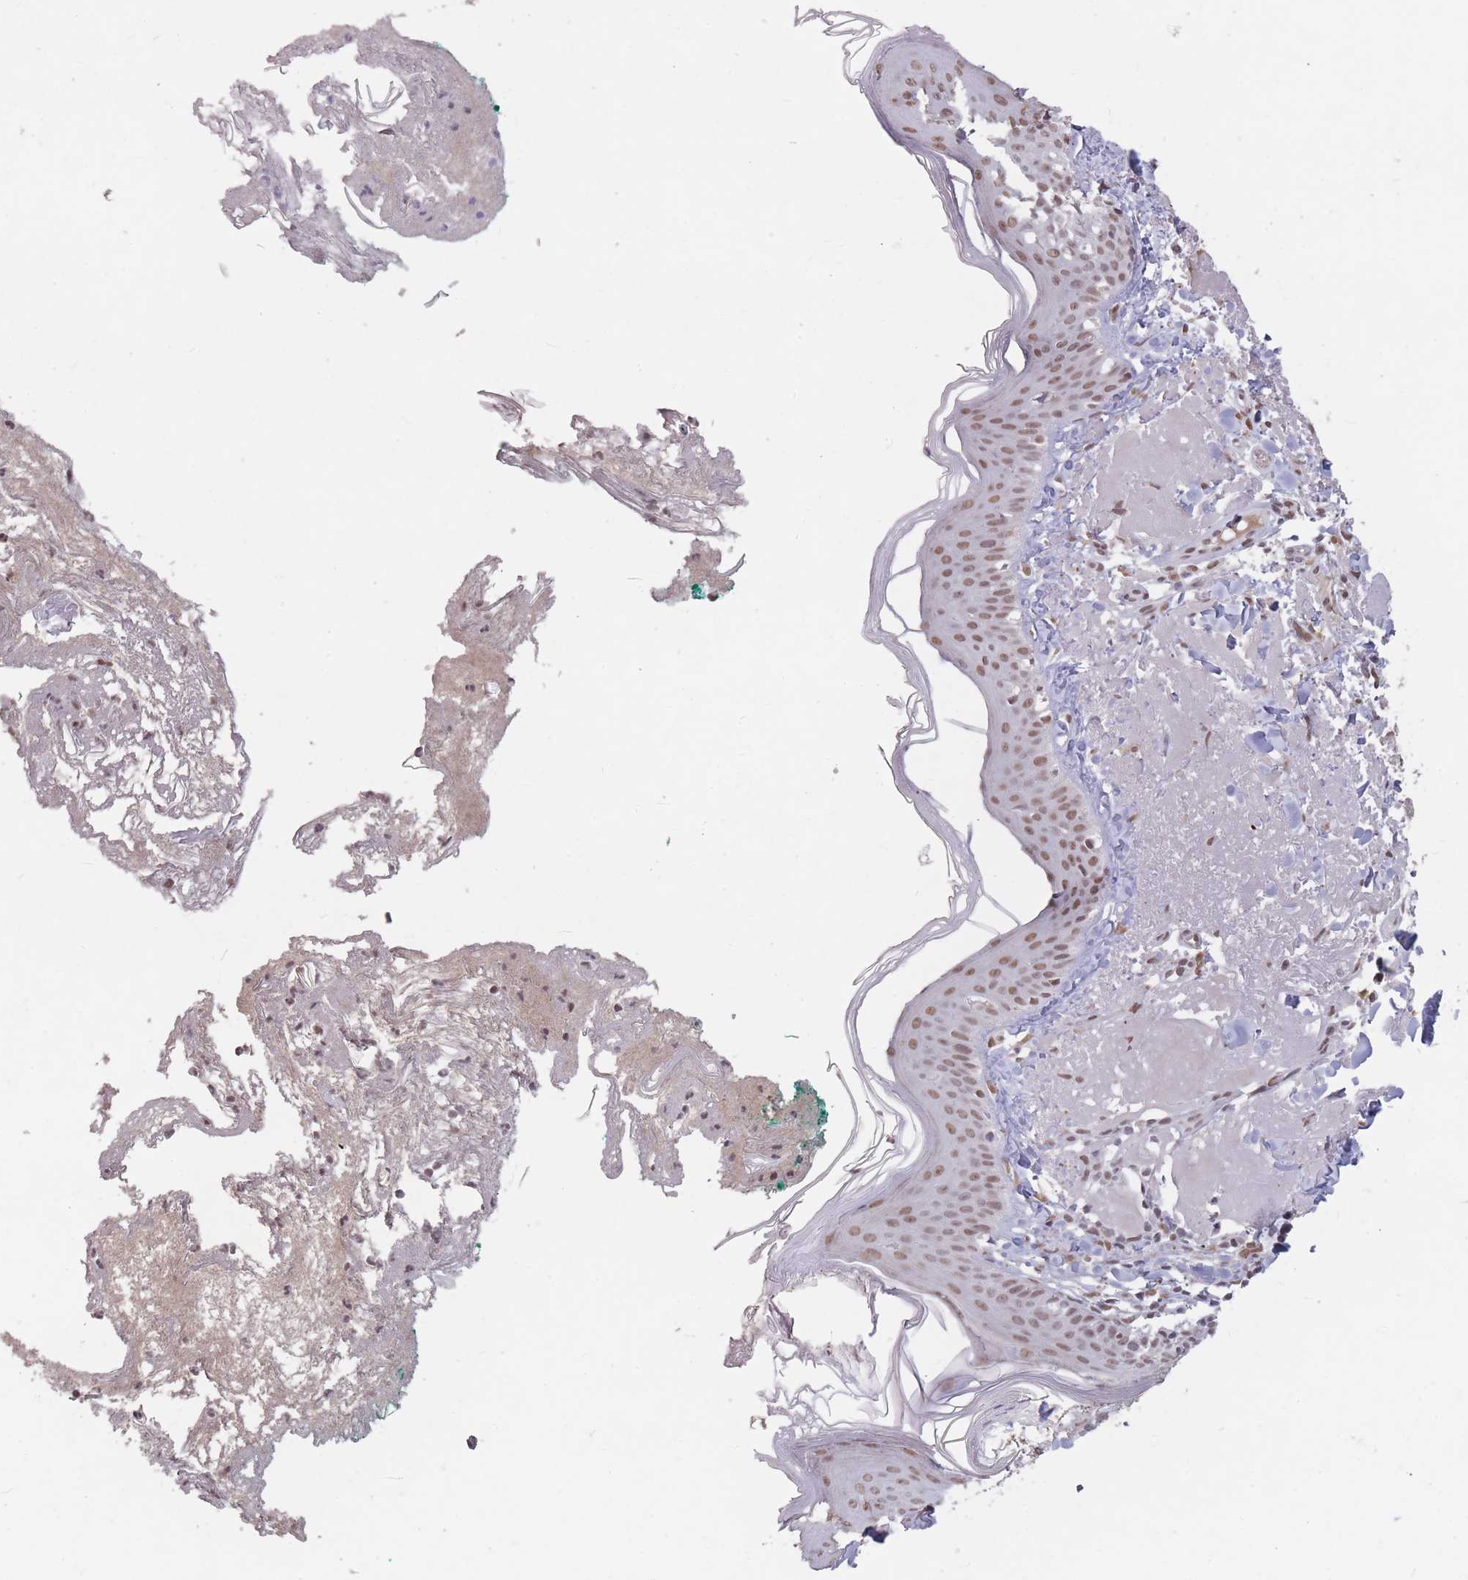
{"staining": {"intensity": "moderate", "quantity": ">75%", "location": "nuclear"}, "tissue": "skin", "cell_type": "Fibroblasts", "image_type": "normal", "snomed": [{"axis": "morphology", "description": "Normal tissue, NOS"}, {"axis": "morphology", "description": "Malignant melanoma, NOS"}, {"axis": "topography", "description": "Skin"}], "caption": "A high-resolution histopathology image shows immunohistochemistry (IHC) staining of unremarkable skin, which reveals moderate nuclear positivity in about >75% of fibroblasts.", "gene": "HNRNPUL1", "patient": {"sex": "male", "age": 80}}